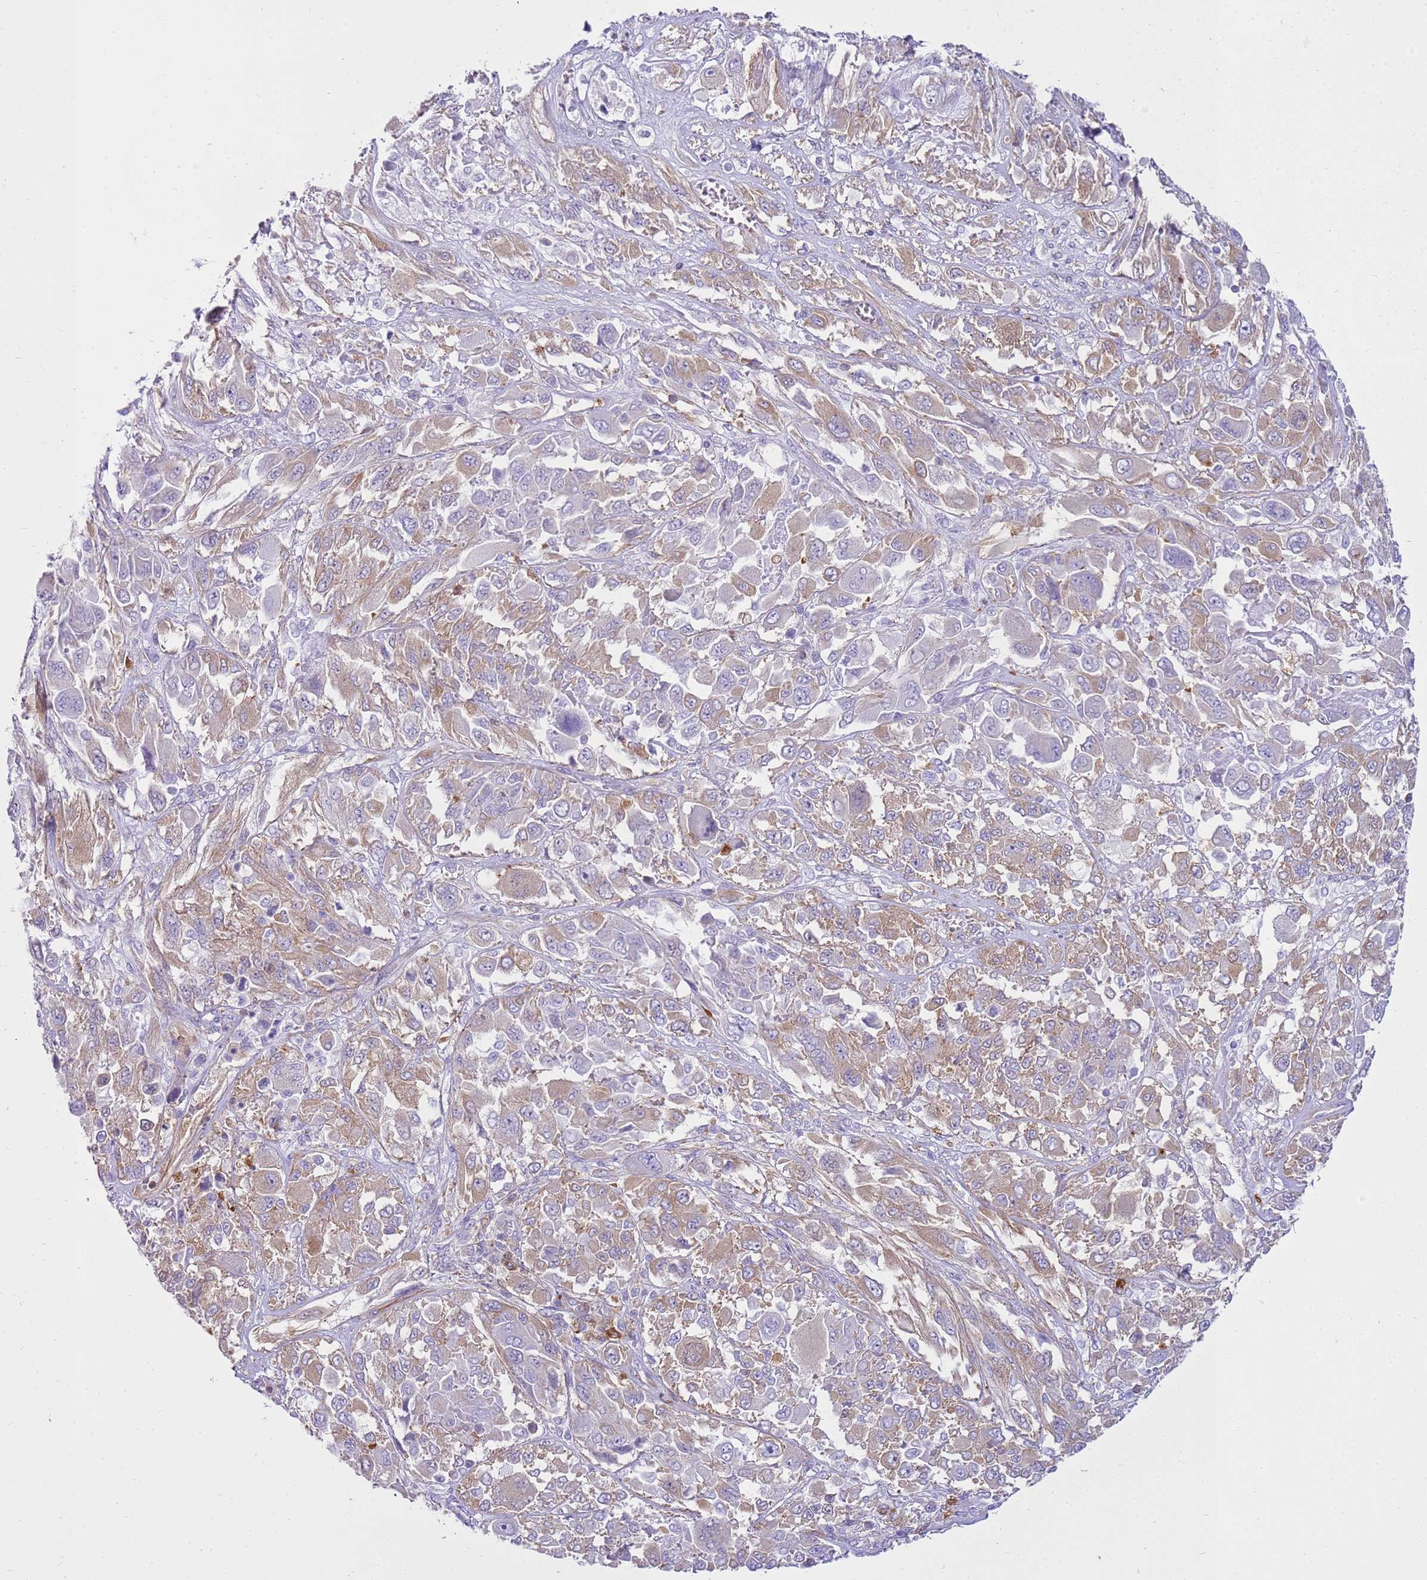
{"staining": {"intensity": "weak", "quantity": ">75%", "location": "cytoplasmic/membranous"}, "tissue": "melanoma", "cell_type": "Tumor cells", "image_type": "cancer", "snomed": [{"axis": "morphology", "description": "Malignant melanoma, NOS"}, {"axis": "topography", "description": "Skin"}], "caption": "Immunohistochemical staining of human melanoma exhibits weak cytoplasmic/membranous protein positivity in about >75% of tumor cells. (Brightfield microscopy of DAB IHC at high magnification).", "gene": "SNX21", "patient": {"sex": "female", "age": 91}}